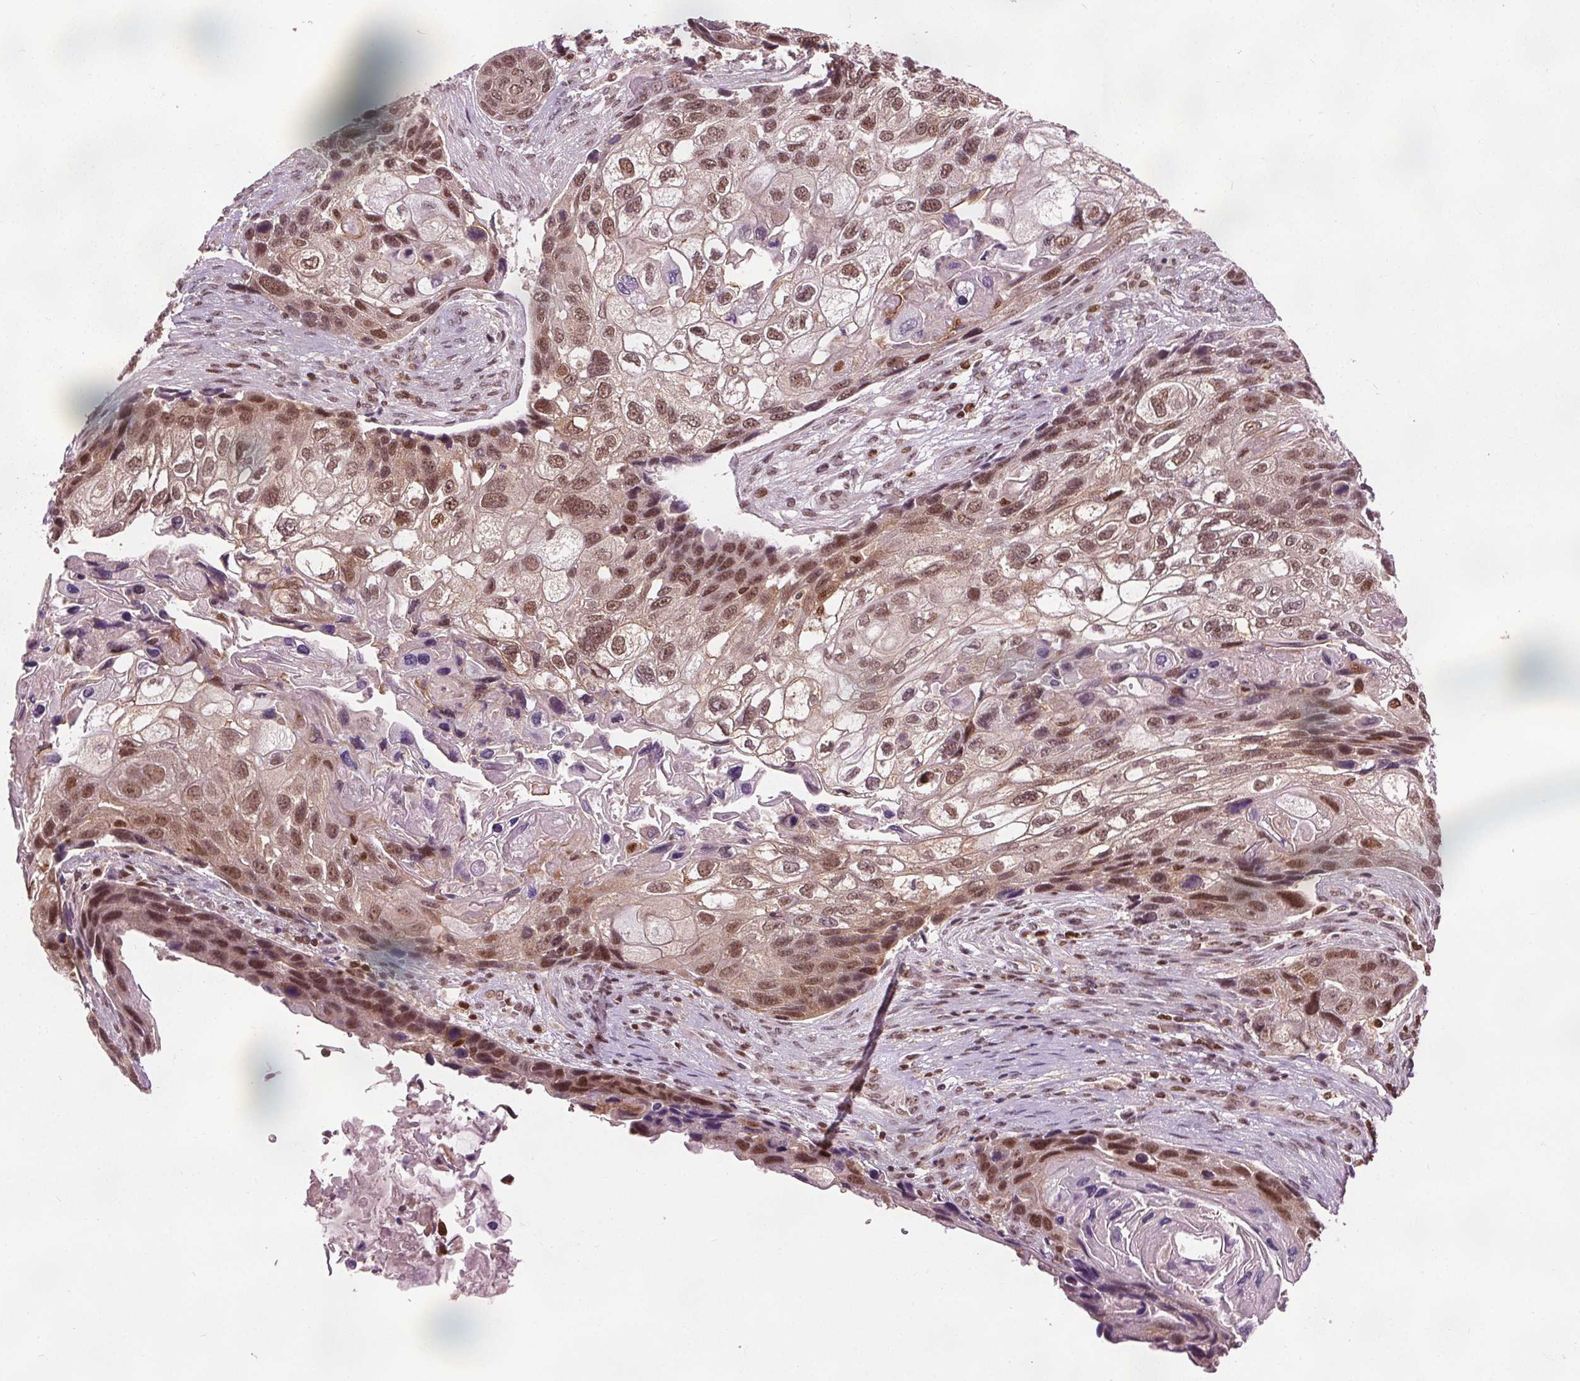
{"staining": {"intensity": "moderate", "quantity": ">75%", "location": "cytoplasmic/membranous,nuclear"}, "tissue": "lung cancer", "cell_type": "Tumor cells", "image_type": "cancer", "snomed": [{"axis": "morphology", "description": "Squamous cell carcinoma, NOS"}, {"axis": "topography", "description": "Lung"}], "caption": "Lung cancer (squamous cell carcinoma) was stained to show a protein in brown. There is medium levels of moderate cytoplasmic/membranous and nuclear staining in approximately >75% of tumor cells.", "gene": "DDX11", "patient": {"sex": "male", "age": 69}}